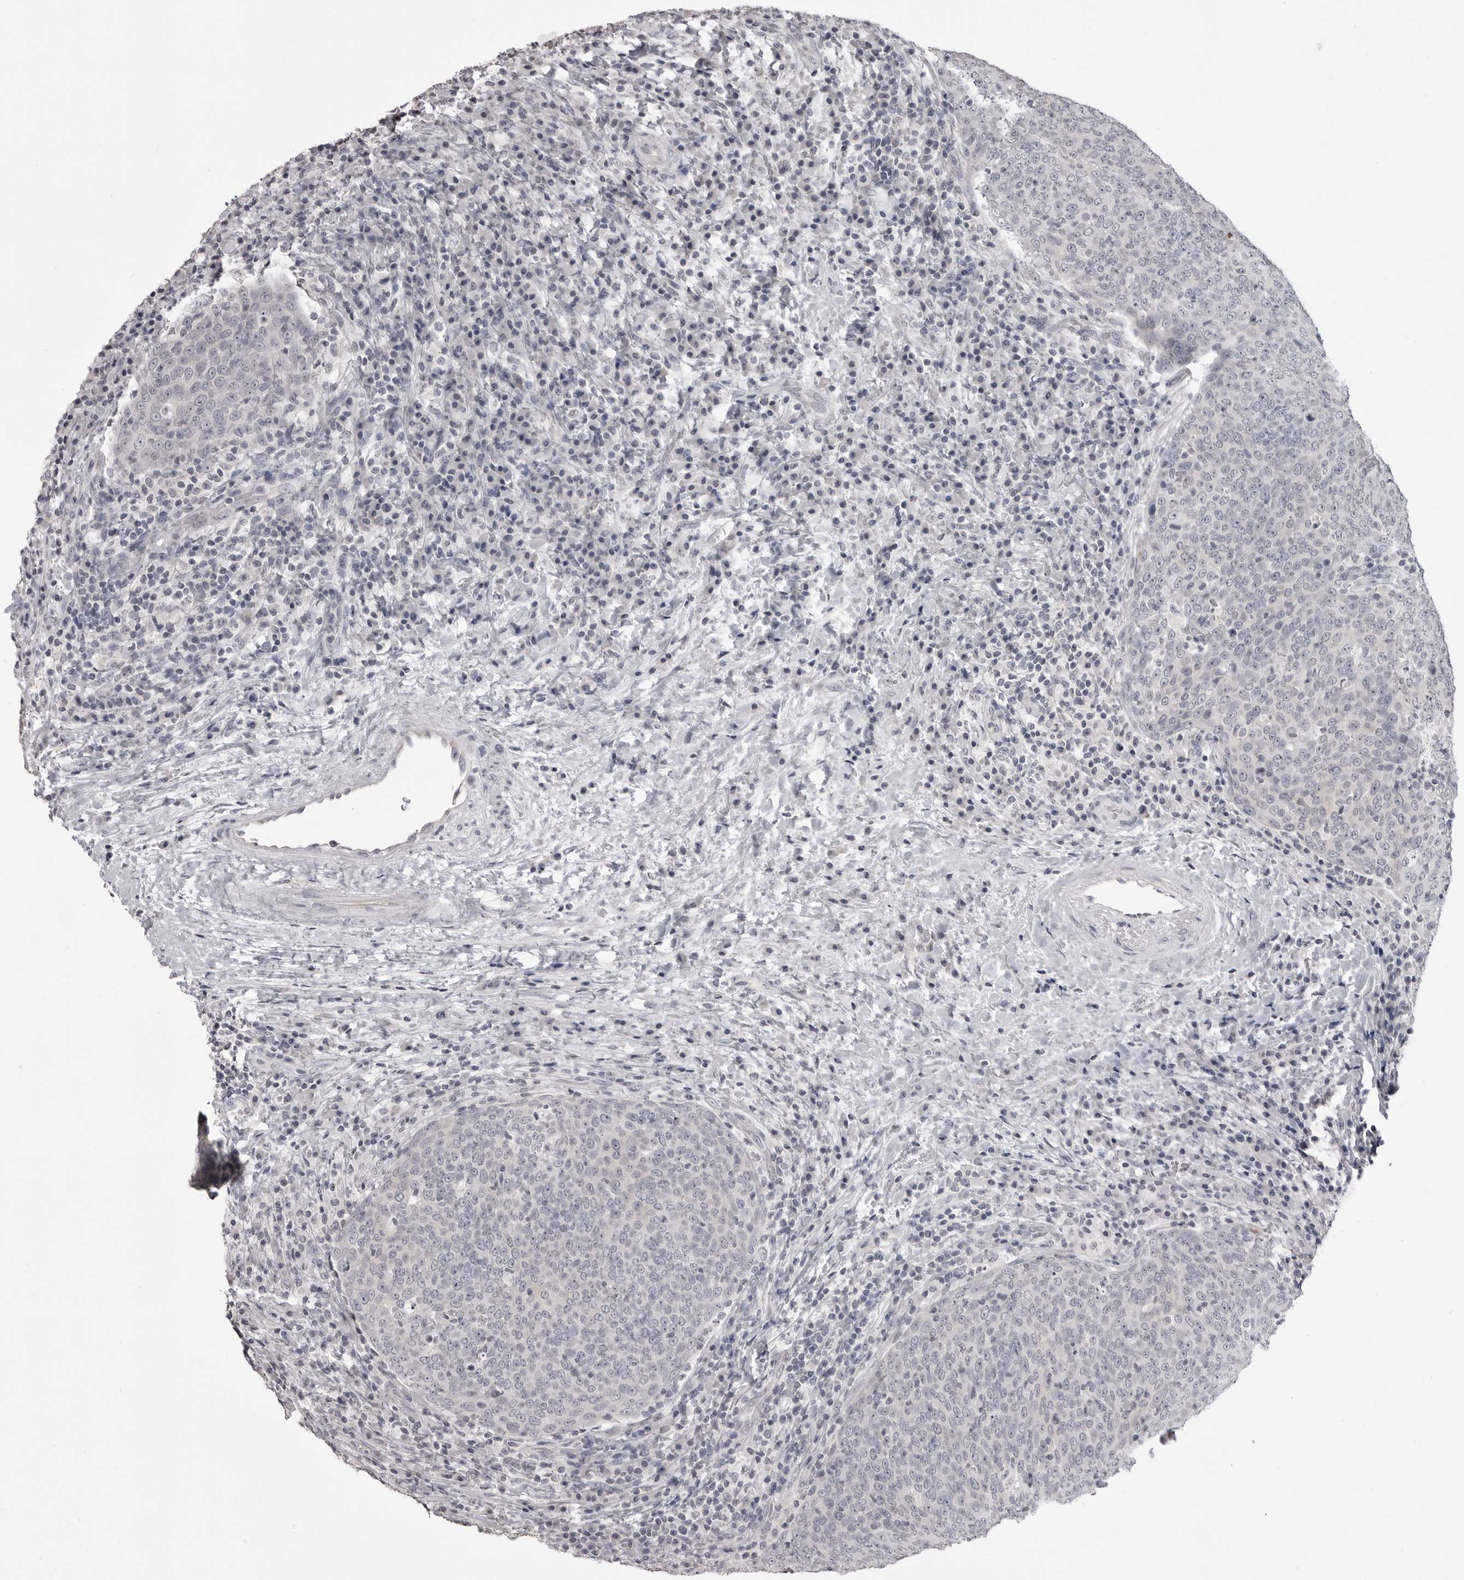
{"staining": {"intensity": "negative", "quantity": "none", "location": "none"}, "tissue": "head and neck cancer", "cell_type": "Tumor cells", "image_type": "cancer", "snomed": [{"axis": "morphology", "description": "Squamous cell carcinoma, NOS"}, {"axis": "morphology", "description": "Squamous cell carcinoma, metastatic, NOS"}, {"axis": "topography", "description": "Lymph node"}, {"axis": "topography", "description": "Head-Neck"}], "caption": "DAB (3,3'-diaminobenzidine) immunohistochemical staining of metastatic squamous cell carcinoma (head and neck) demonstrates no significant positivity in tumor cells.", "gene": "GPN2", "patient": {"sex": "male", "age": 62}}